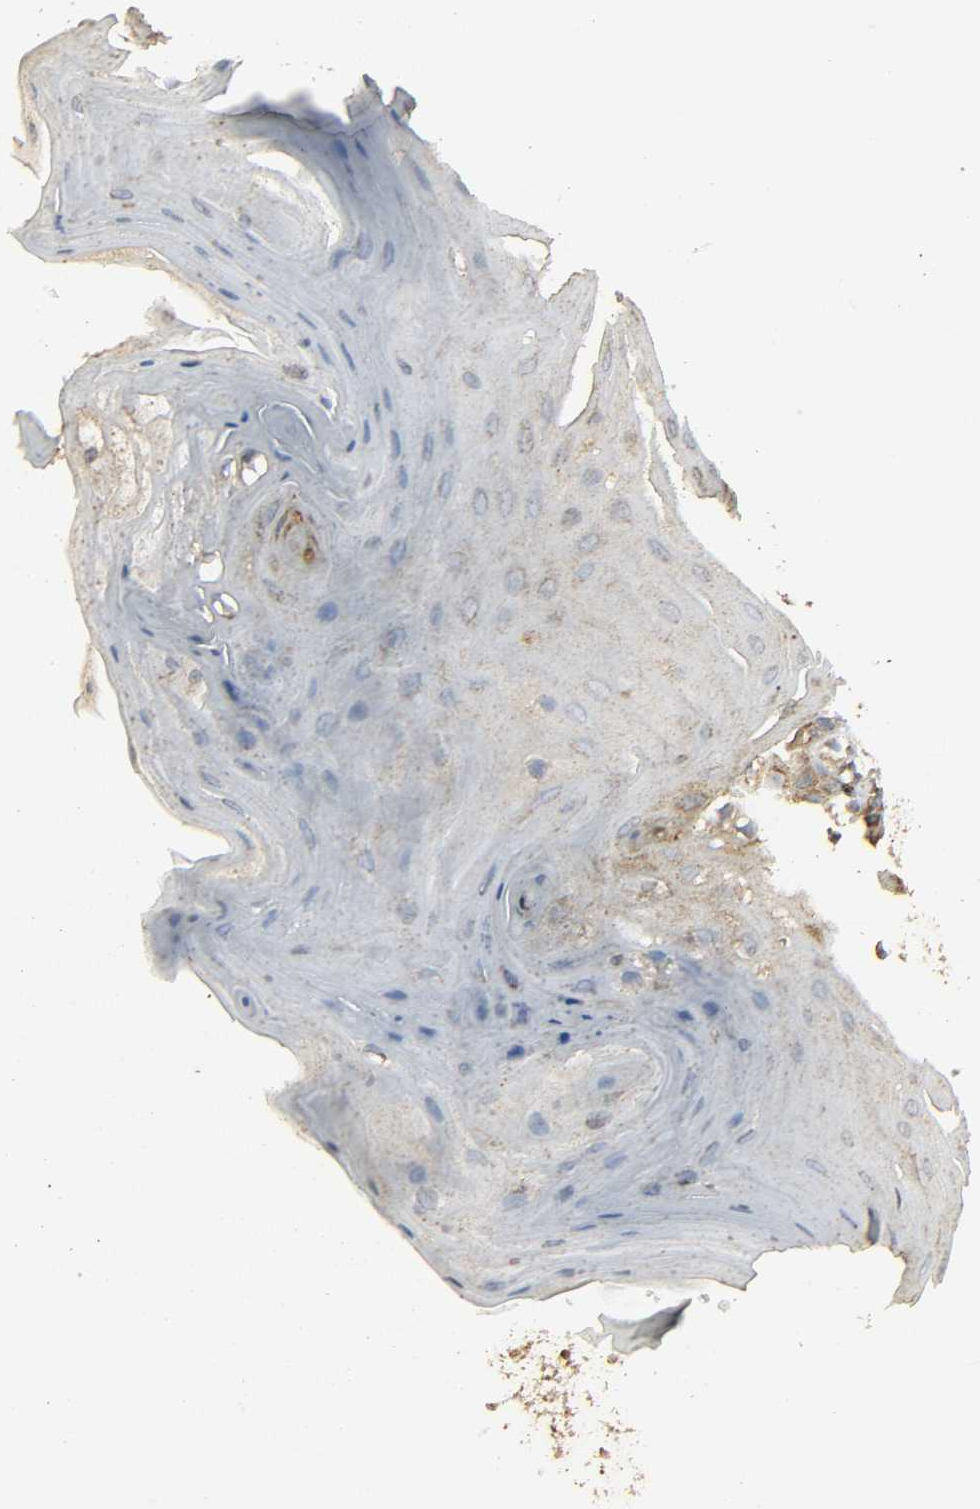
{"staining": {"intensity": "moderate", "quantity": "25%-75%", "location": "cytoplasmic/membranous"}, "tissue": "oral mucosa", "cell_type": "Squamous epithelial cells", "image_type": "normal", "snomed": [{"axis": "morphology", "description": "Normal tissue, NOS"}, {"axis": "morphology", "description": "Squamous cell carcinoma, NOS"}, {"axis": "topography", "description": "Skeletal muscle"}, {"axis": "topography", "description": "Oral tissue"}, {"axis": "topography", "description": "Head-Neck"}], "caption": "Protein staining of normal oral mucosa demonstrates moderate cytoplasmic/membranous expression in approximately 25%-75% of squamous epithelial cells.", "gene": "DDX6", "patient": {"sex": "male", "age": 71}}